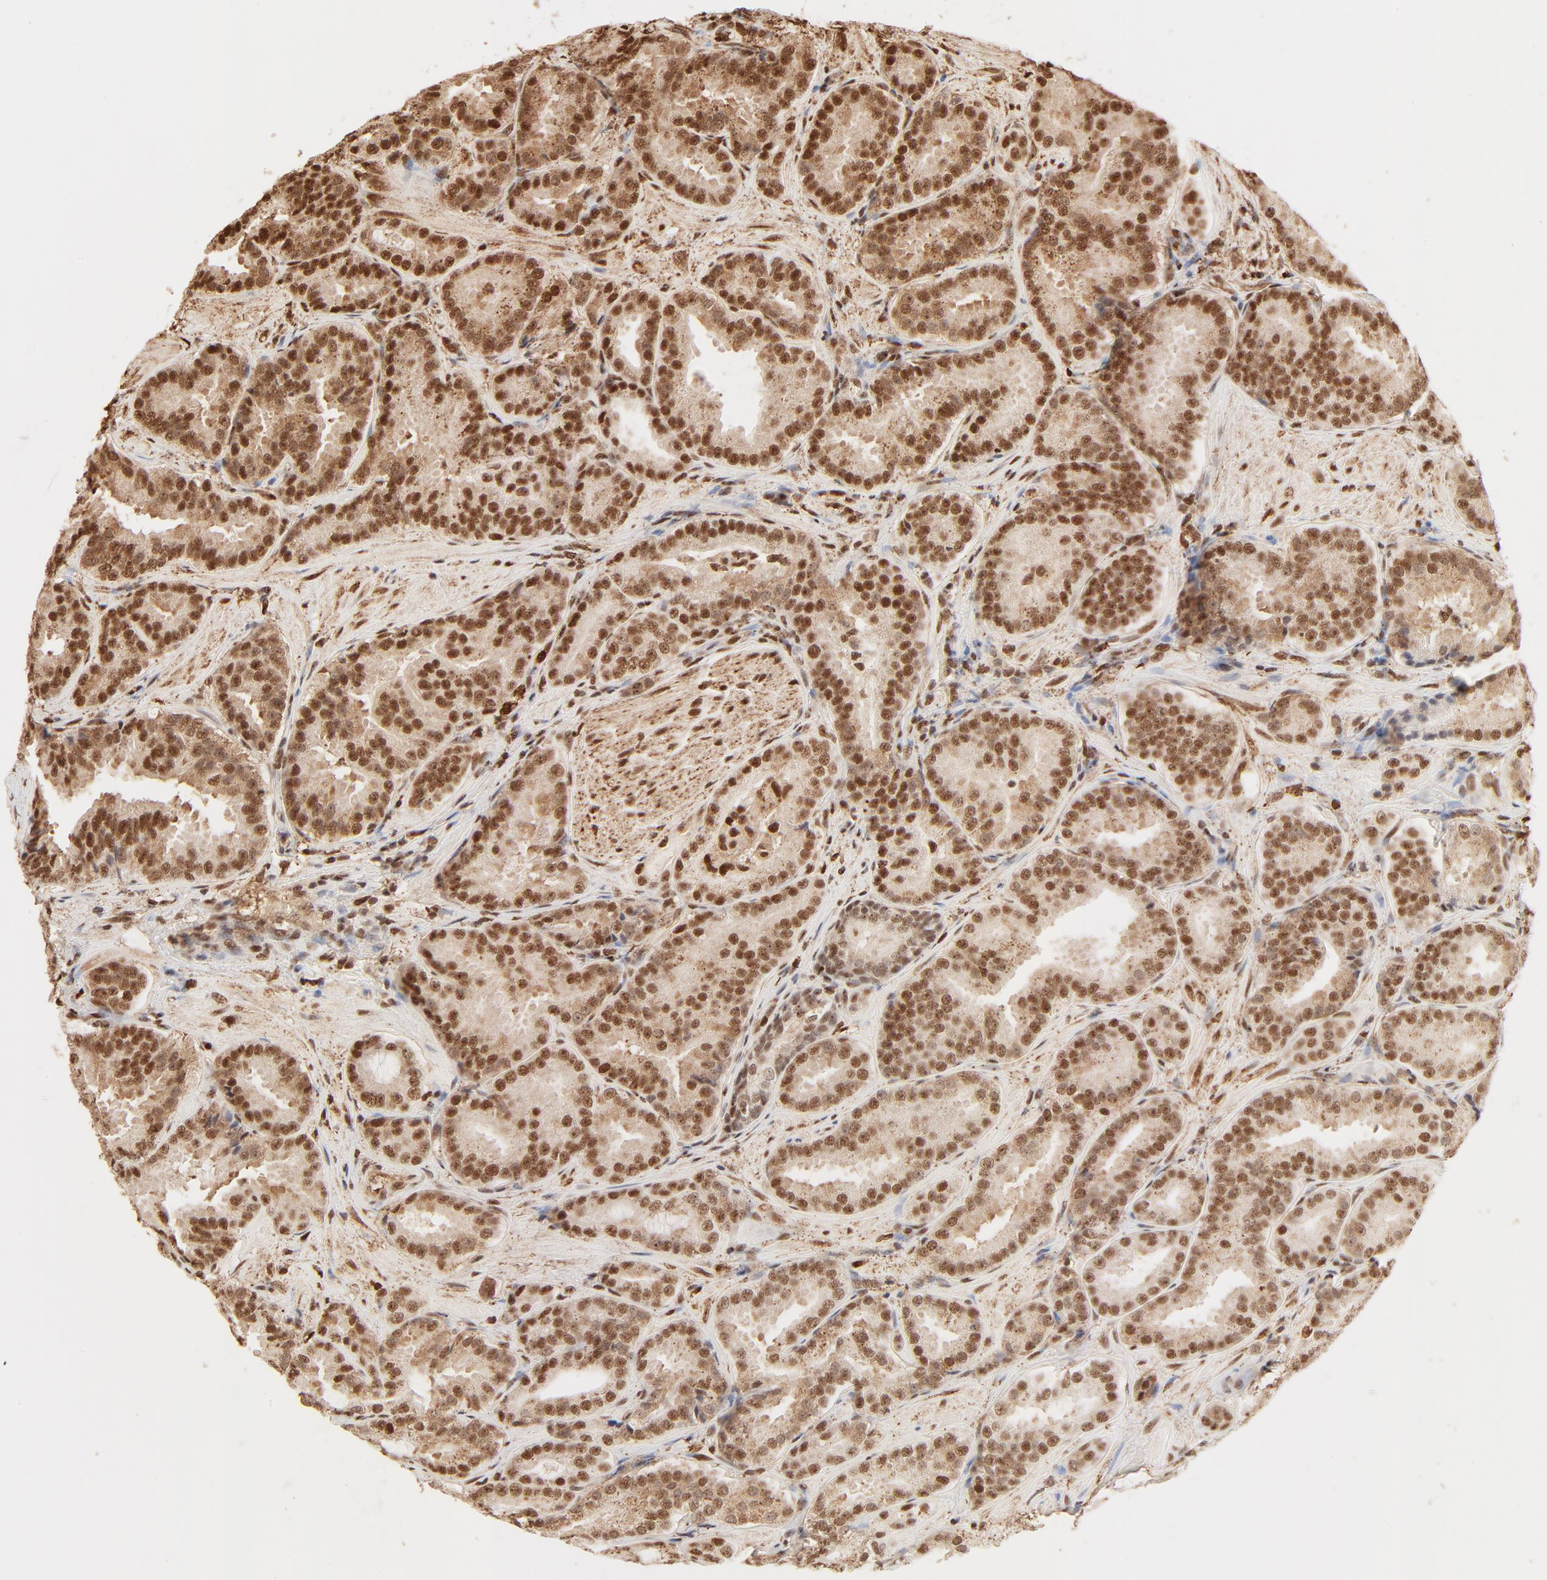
{"staining": {"intensity": "strong", "quantity": ">75%", "location": "cytoplasmic/membranous,nuclear"}, "tissue": "prostate cancer", "cell_type": "Tumor cells", "image_type": "cancer", "snomed": [{"axis": "morphology", "description": "Adenocarcinoma, Low grade"}, {"axis": "topography", "description": "Prostate"}], "caption": "There is high levels of strong cytoplasmic/membranous and nuclear staining in tumor cells of prostate cancer, as demonstrated by immunohistochemical staining (brown color).", "gene": "FAM50A", "patient": {"sex": "male", "age": 59}}